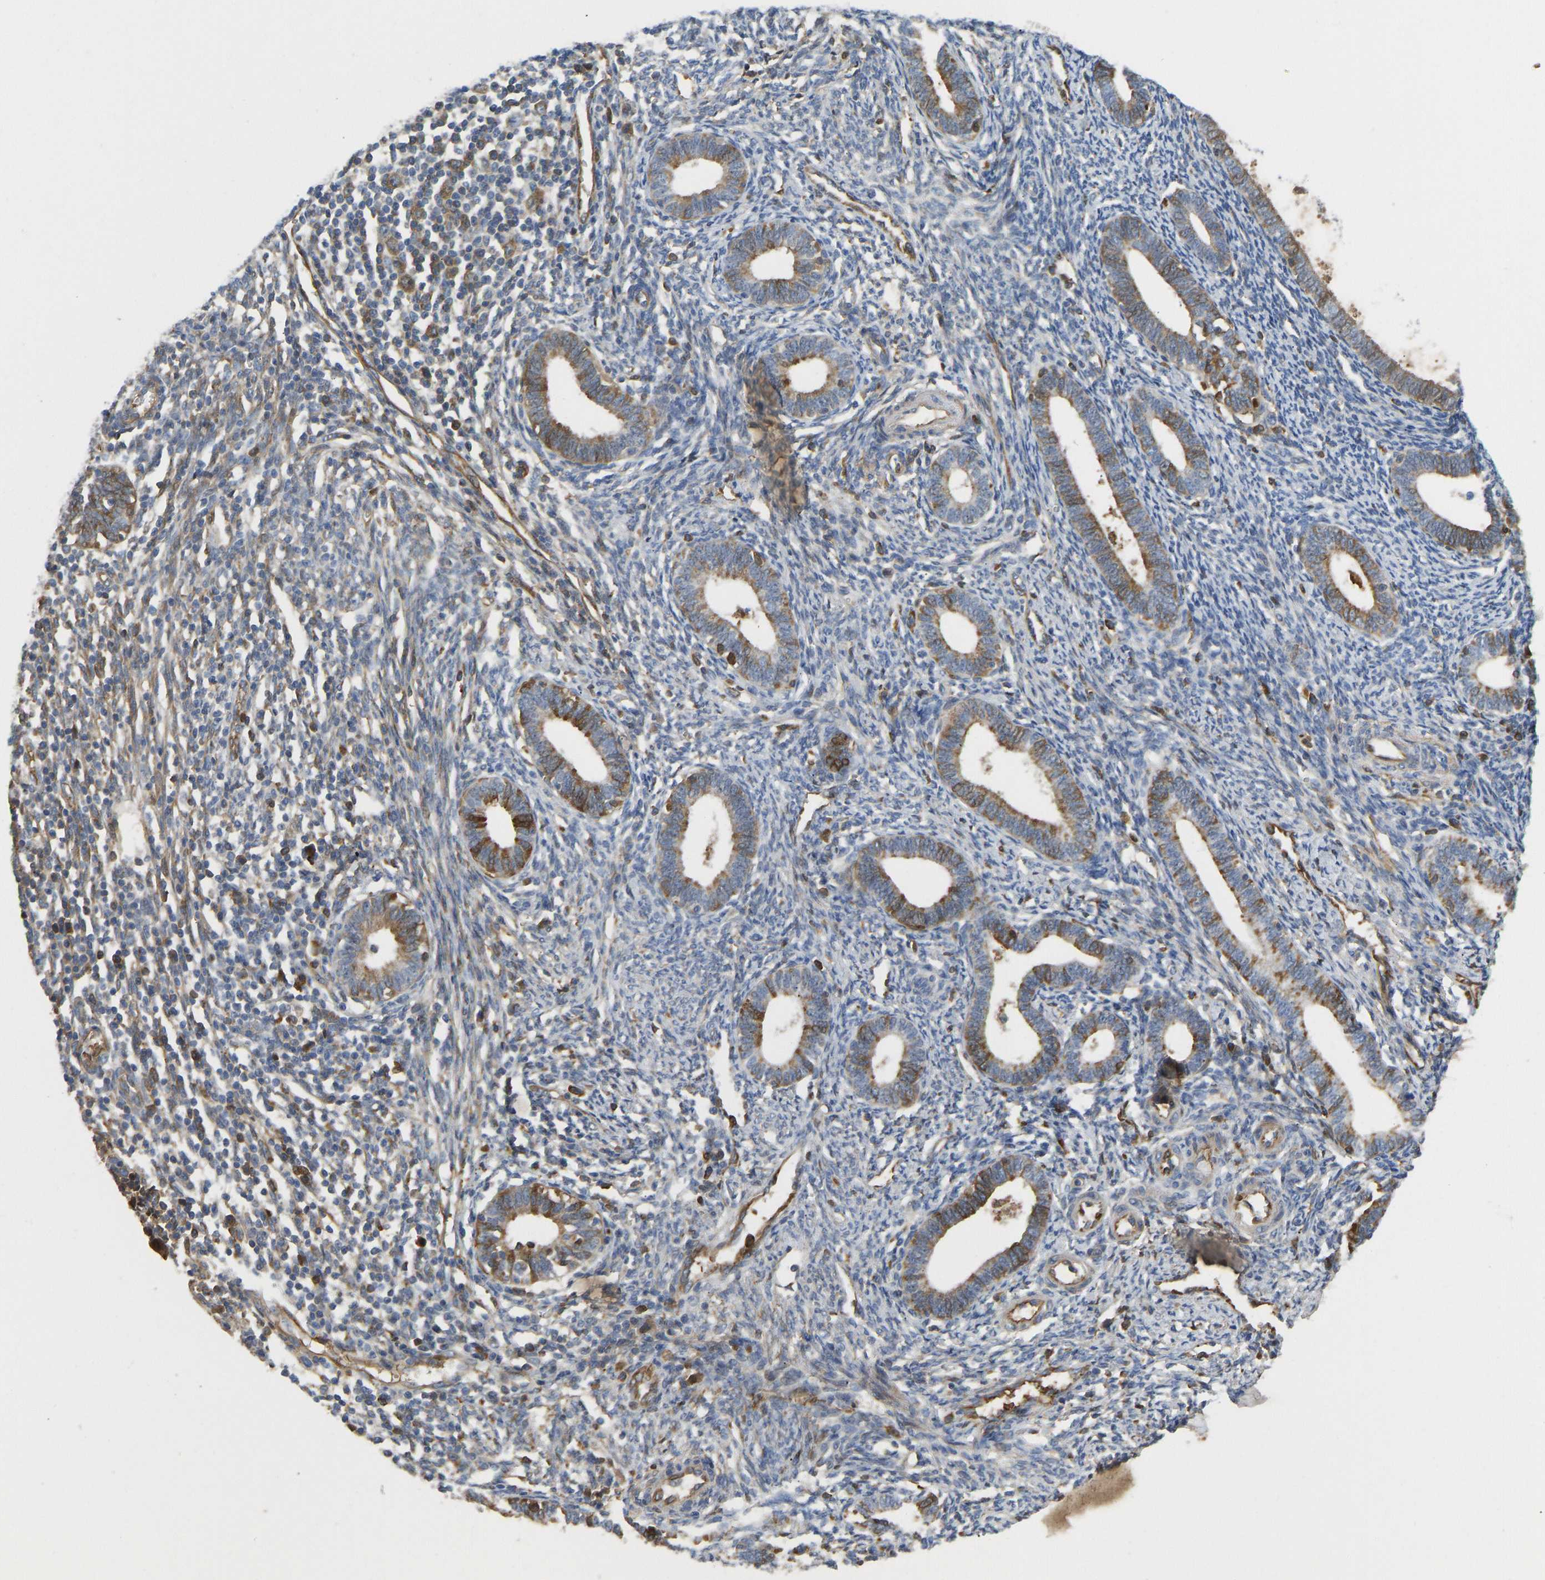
{"staining": {"intensity": "moderate", "quantity": "<25%", "location": "cytoplasmic/membranous"}, "tissue": "endometrium", "cell_type": "Cells in endometrial stroma", "image_type": "normal", "snomed": [{"axis": "morphology", "description": "Normal tissue, NOS"}, {"axis": "topography", "description": "Endometrium"}], "caption": "The image exhibits staining of unremarkable endometrium, revealing moderate cytoplasmic/membranous protein staining (brown color) within cells in endometrial stroma.", "gene": "VCPKMT", "patient": {"sex": "female", "age": 41}}